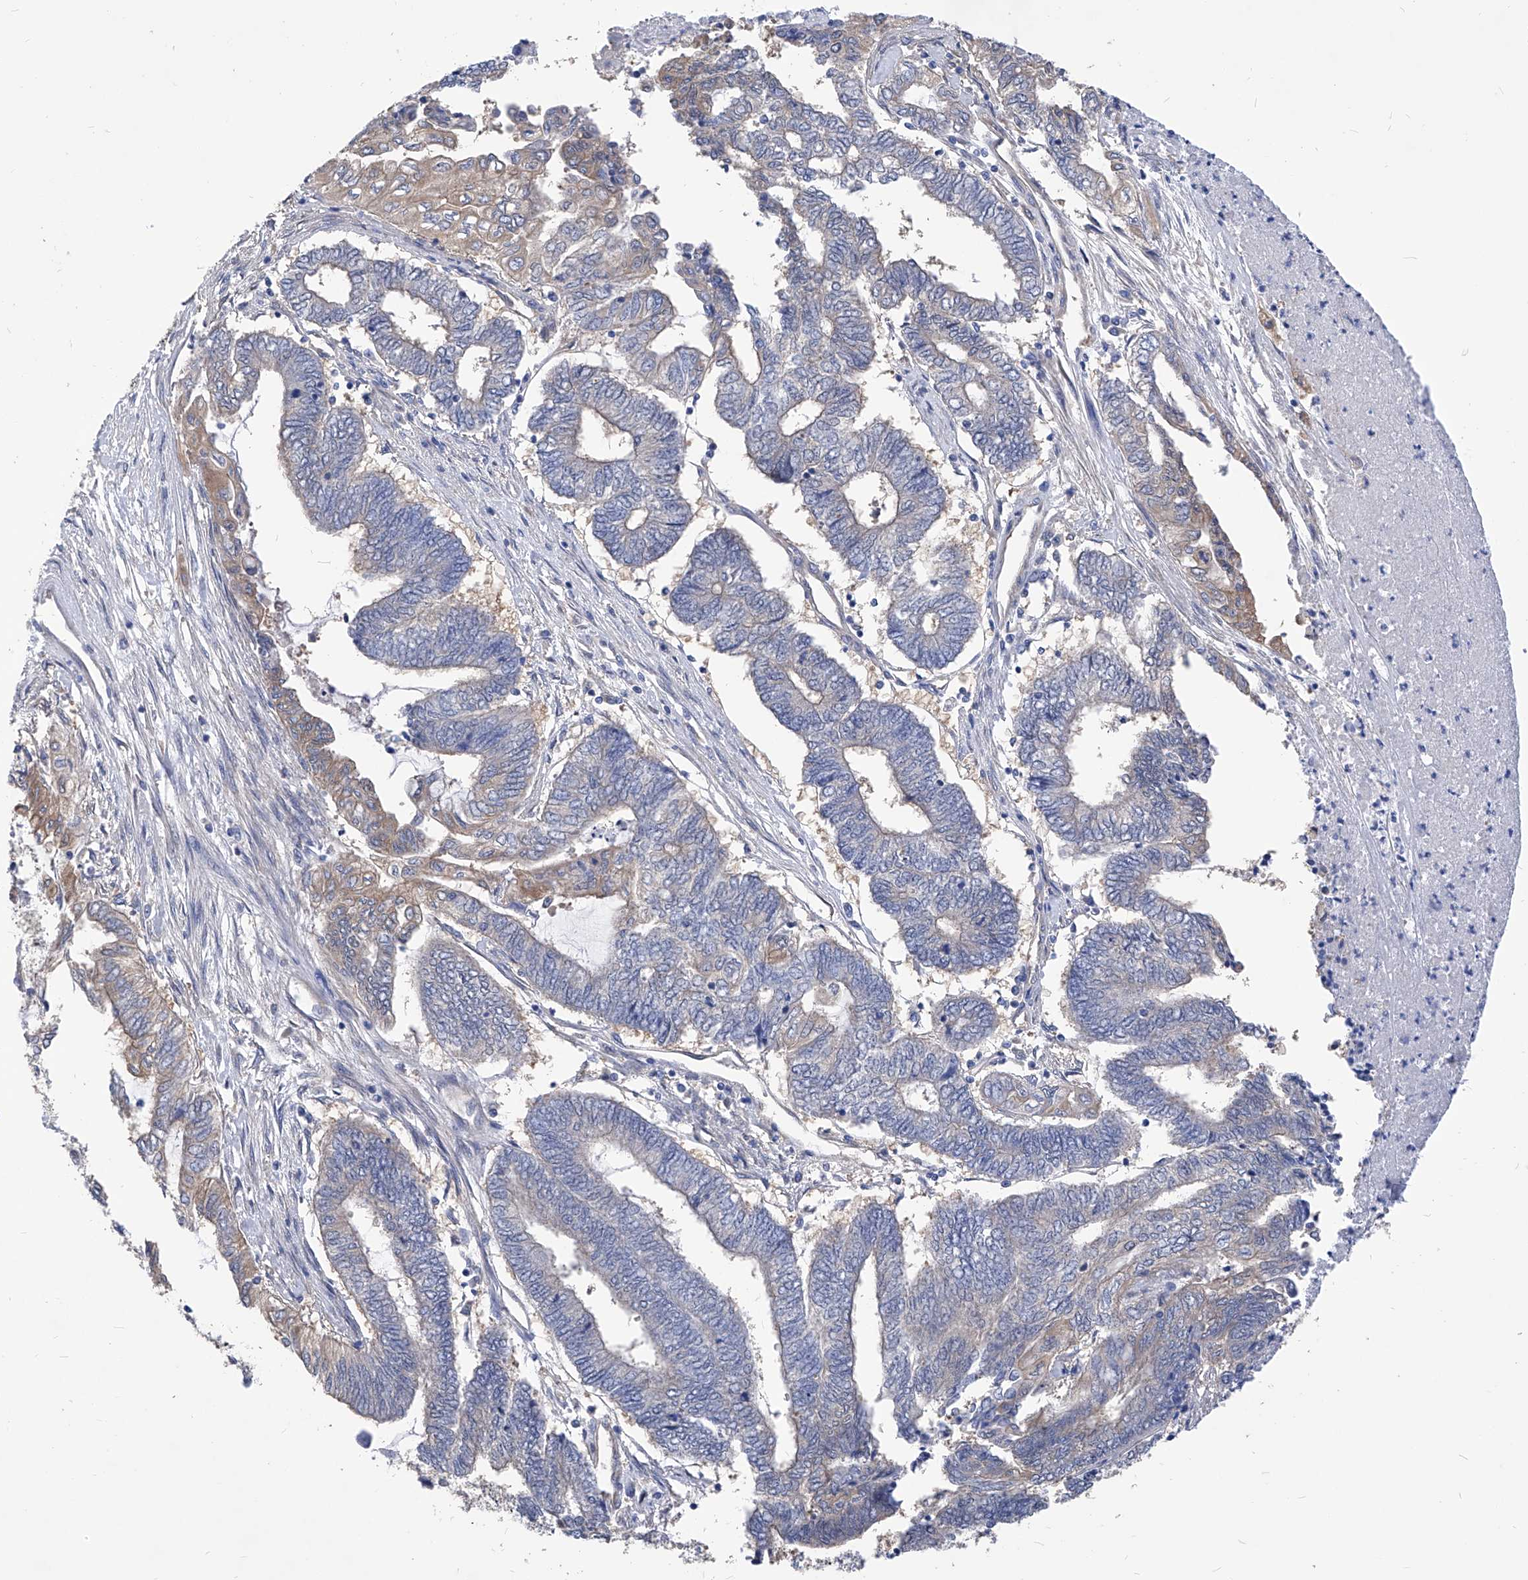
{"staining": {"intensity": "moderate", "quantity": "<25%", "location": "cytoplasmic/membranous"}, "tissue": "endometrial cancer", "cell_type": "Tumor cells", "image_type": "cancer", "snomed": [{"axis": "morphology", "description": "Adenocarcinoma, NOS"}, {"axis": "topography", "description": "Uterus"}, {"axis": "topography", "description": "Endometrium"}], "caption": "Protein expression analysis of endometrial cancer (adenocarcinoma) reveals moderate cytoplasmic/membranous staining in about <25% of tumor cells.", "gene": "XPNPEP1", "patient": {"sex": "female", "age": 70}}